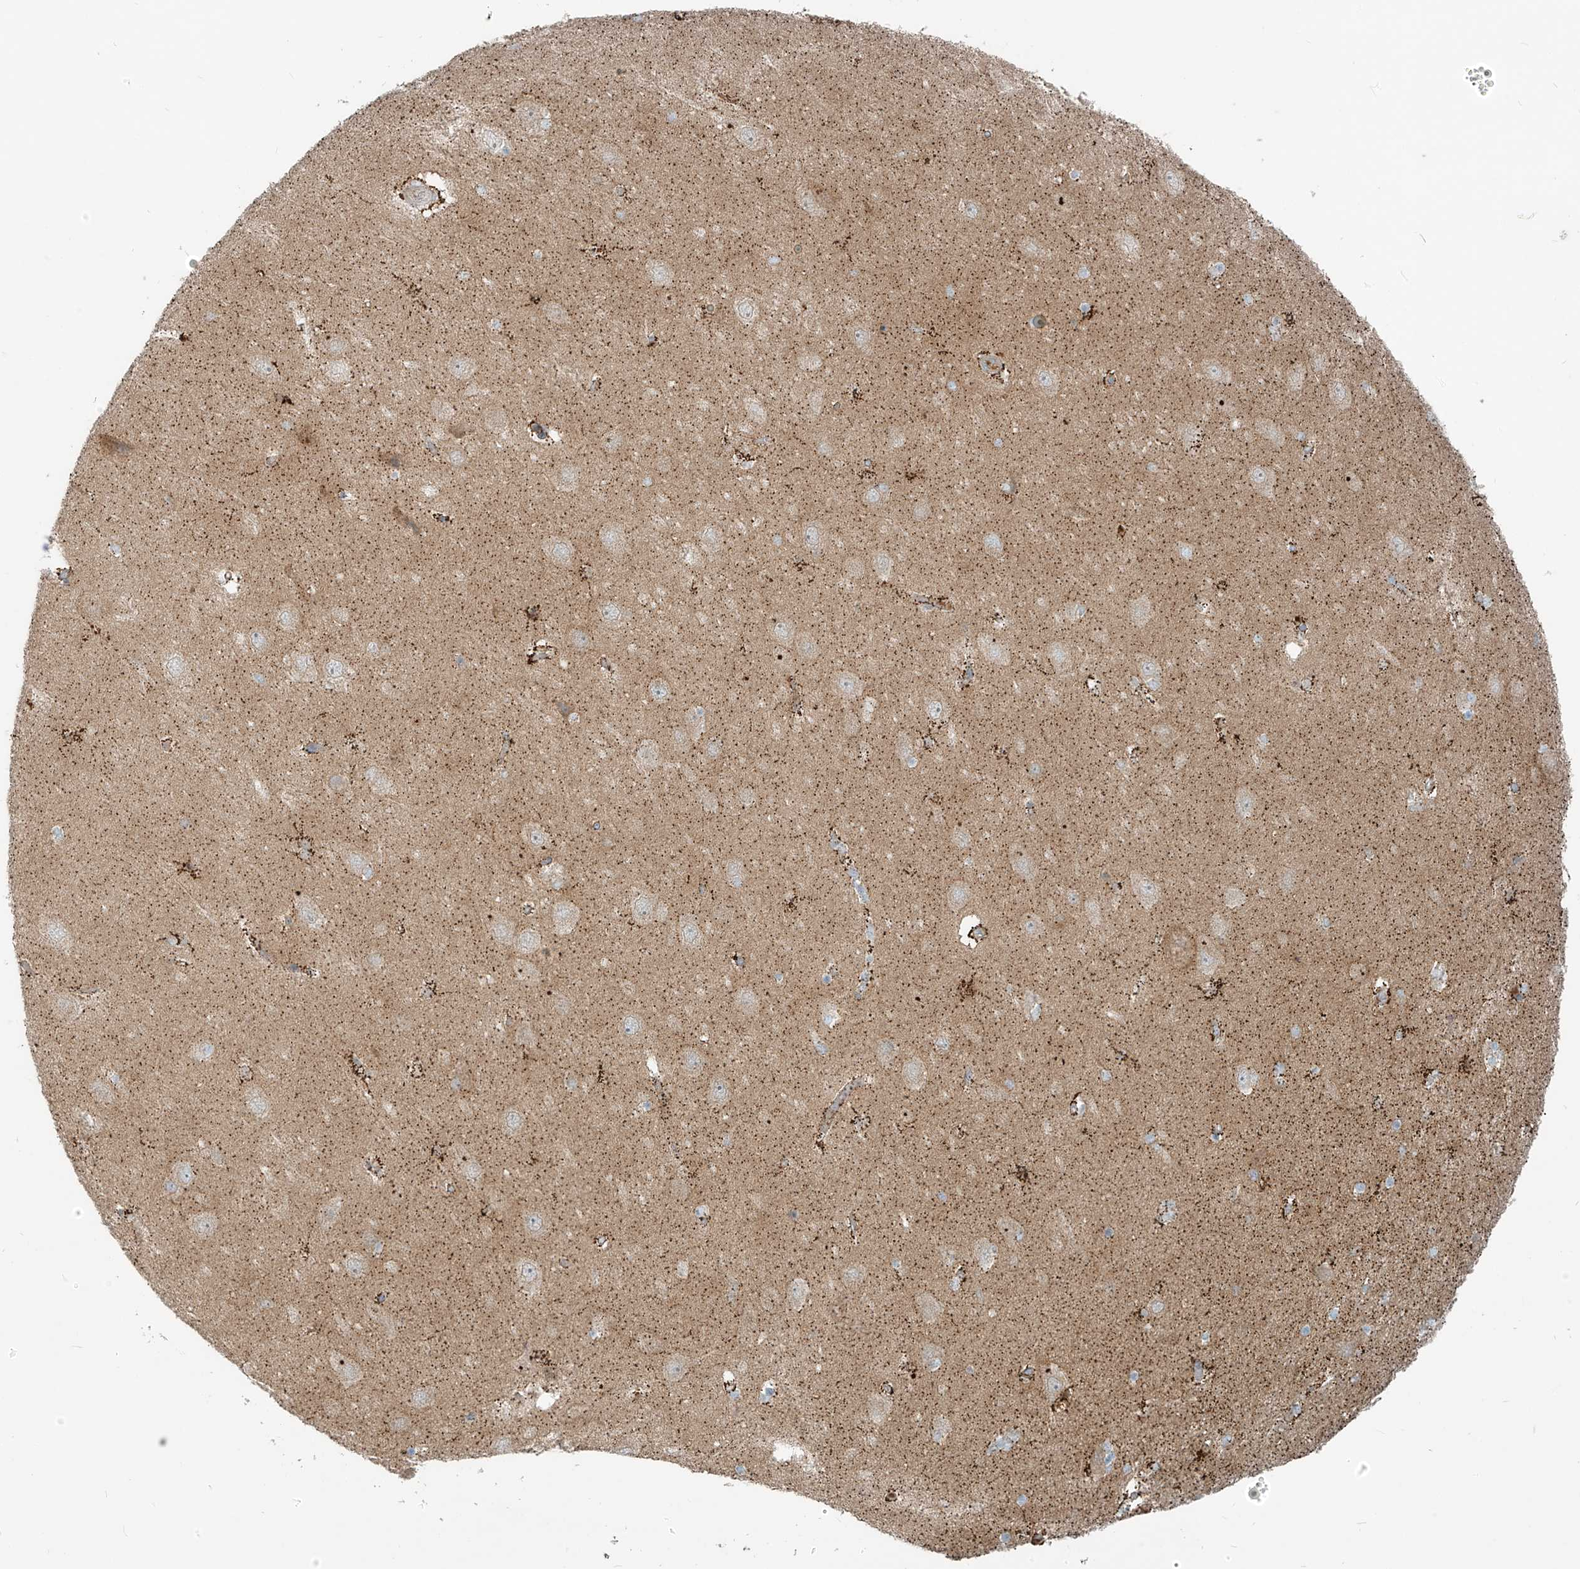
{"staining": {"intensity": "moderate", "quantity": "25%-75%", "location": "cytoplasmic/membranous"}, "tissue": "hippocampus", "cell_type": "Glial cells", "image_type": "normal", "snomed": [{"axis": "morphology", "description": "Normal tissue, NOS"}, {"axis": "topography", "description": "Hippocampus"}], "caption": "Glial cells display moderate cytoplasmic/membranous expression in approximately 25%-75% of cells in normal hippocampus.", "gene": "LZTS3", "patient": {"sex": "female", "age": 54}}